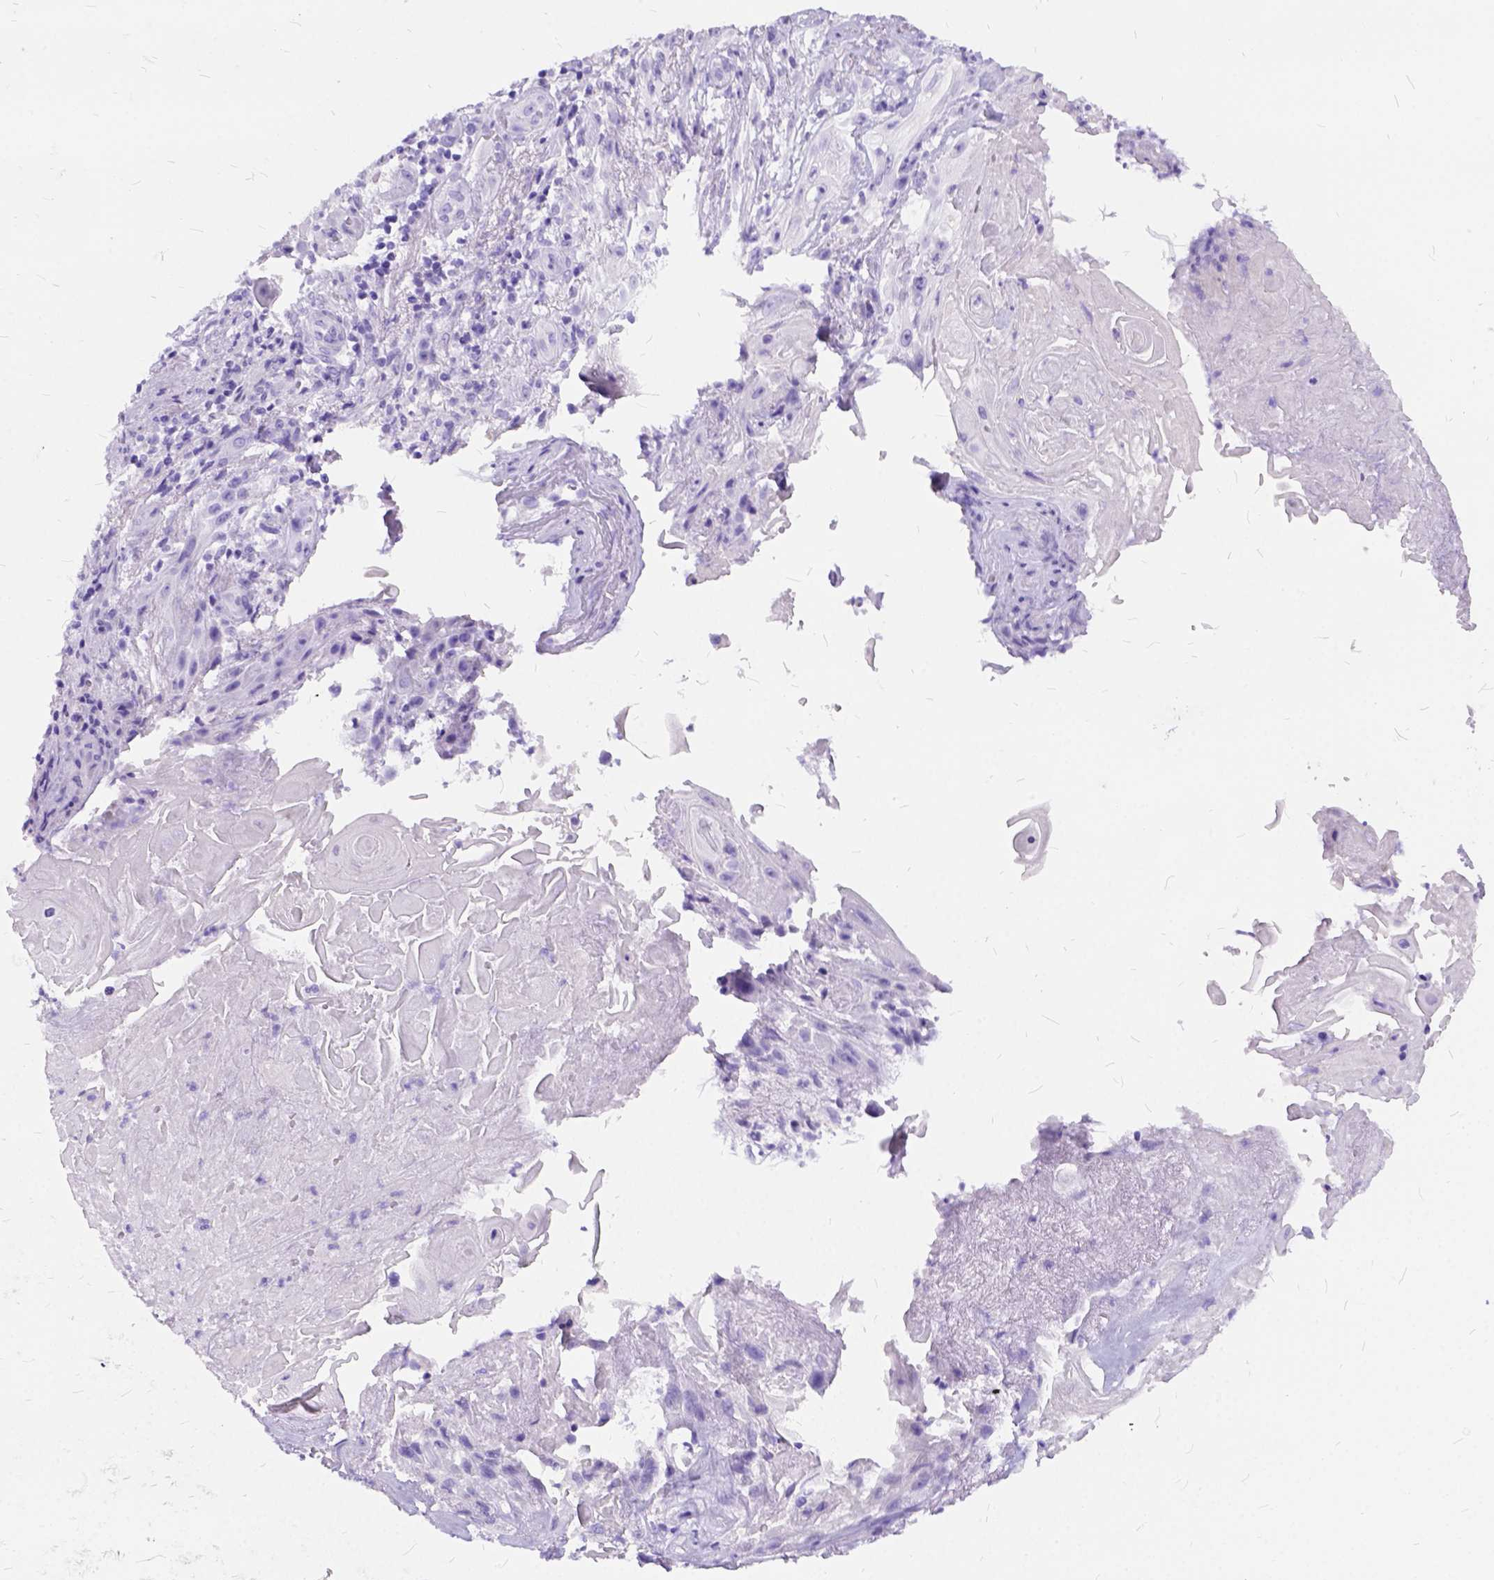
{"staining": {"intensity": "negative", "quantity": "none", "location": "none"}, "tissue": "skin cancer", "cell_type": "Tumor cells", "image_type": "cancer", "snomed": [{"axis": "morphology", "description": "Squamous cell carcinoma, NOS"}, {"axis": "topography", "description": "Skin"}], "caption": "Skin cancer (squamous cell carcinoma) was stained to show a protein in brown. There is no significant staining in tumor cells.", "gene": "C1QTNF3", "patient": {"sex": "male", "age": 62}}